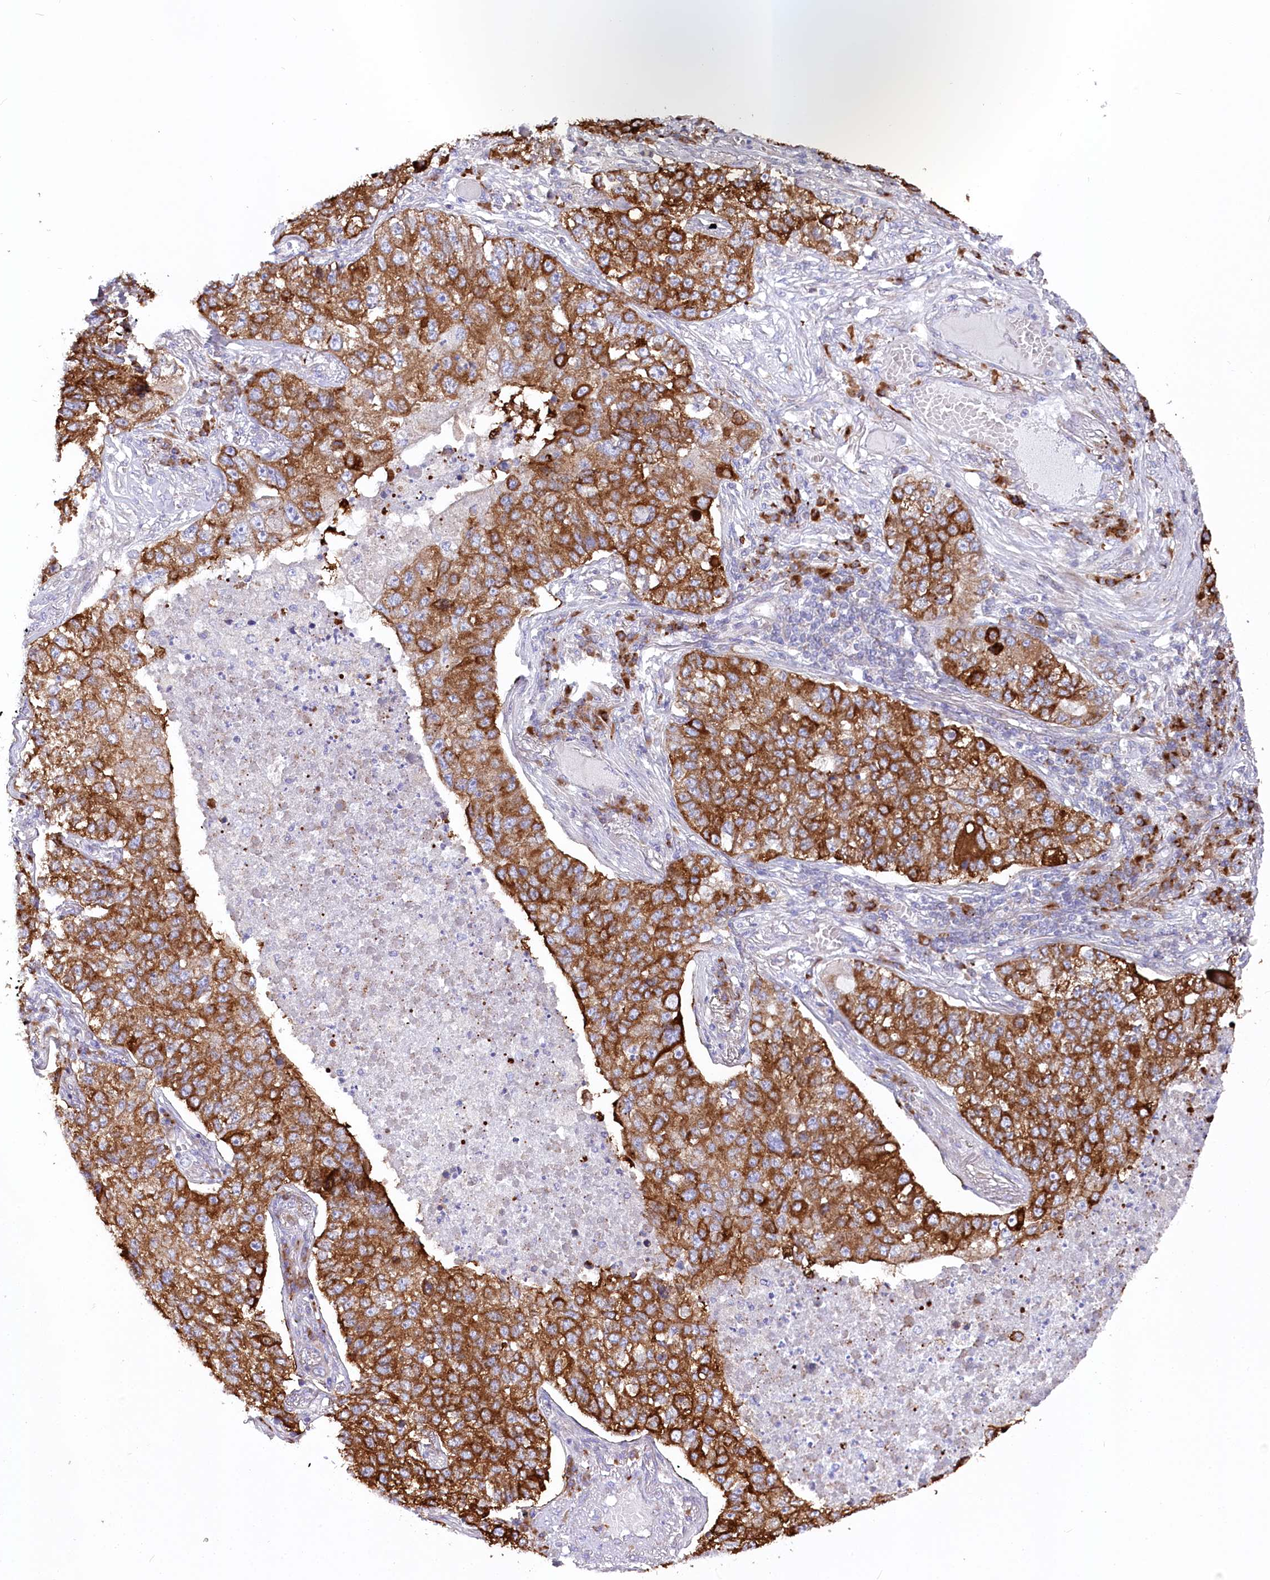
{"staining": {"intensity": "strong", "quantity": ">75%", "location": "cytoplasmic/membranous"}, "tissue": "lung cancer", "cell_type": "Tumor cells", "image_type": "cancer", "snomed": [{"axis": "morphology", "description": "Adenocarcinoma, NOS"}, {"axis": "topography", "description": "Lung"}], "caption": "Brown immunohistochemical staining in human lung cancer shows strong cytoplasmic/membranous positivity in about >75% of tumor cells.", "gene": "POGLUT1", "patient": {"sex": "male", "age": 49}}